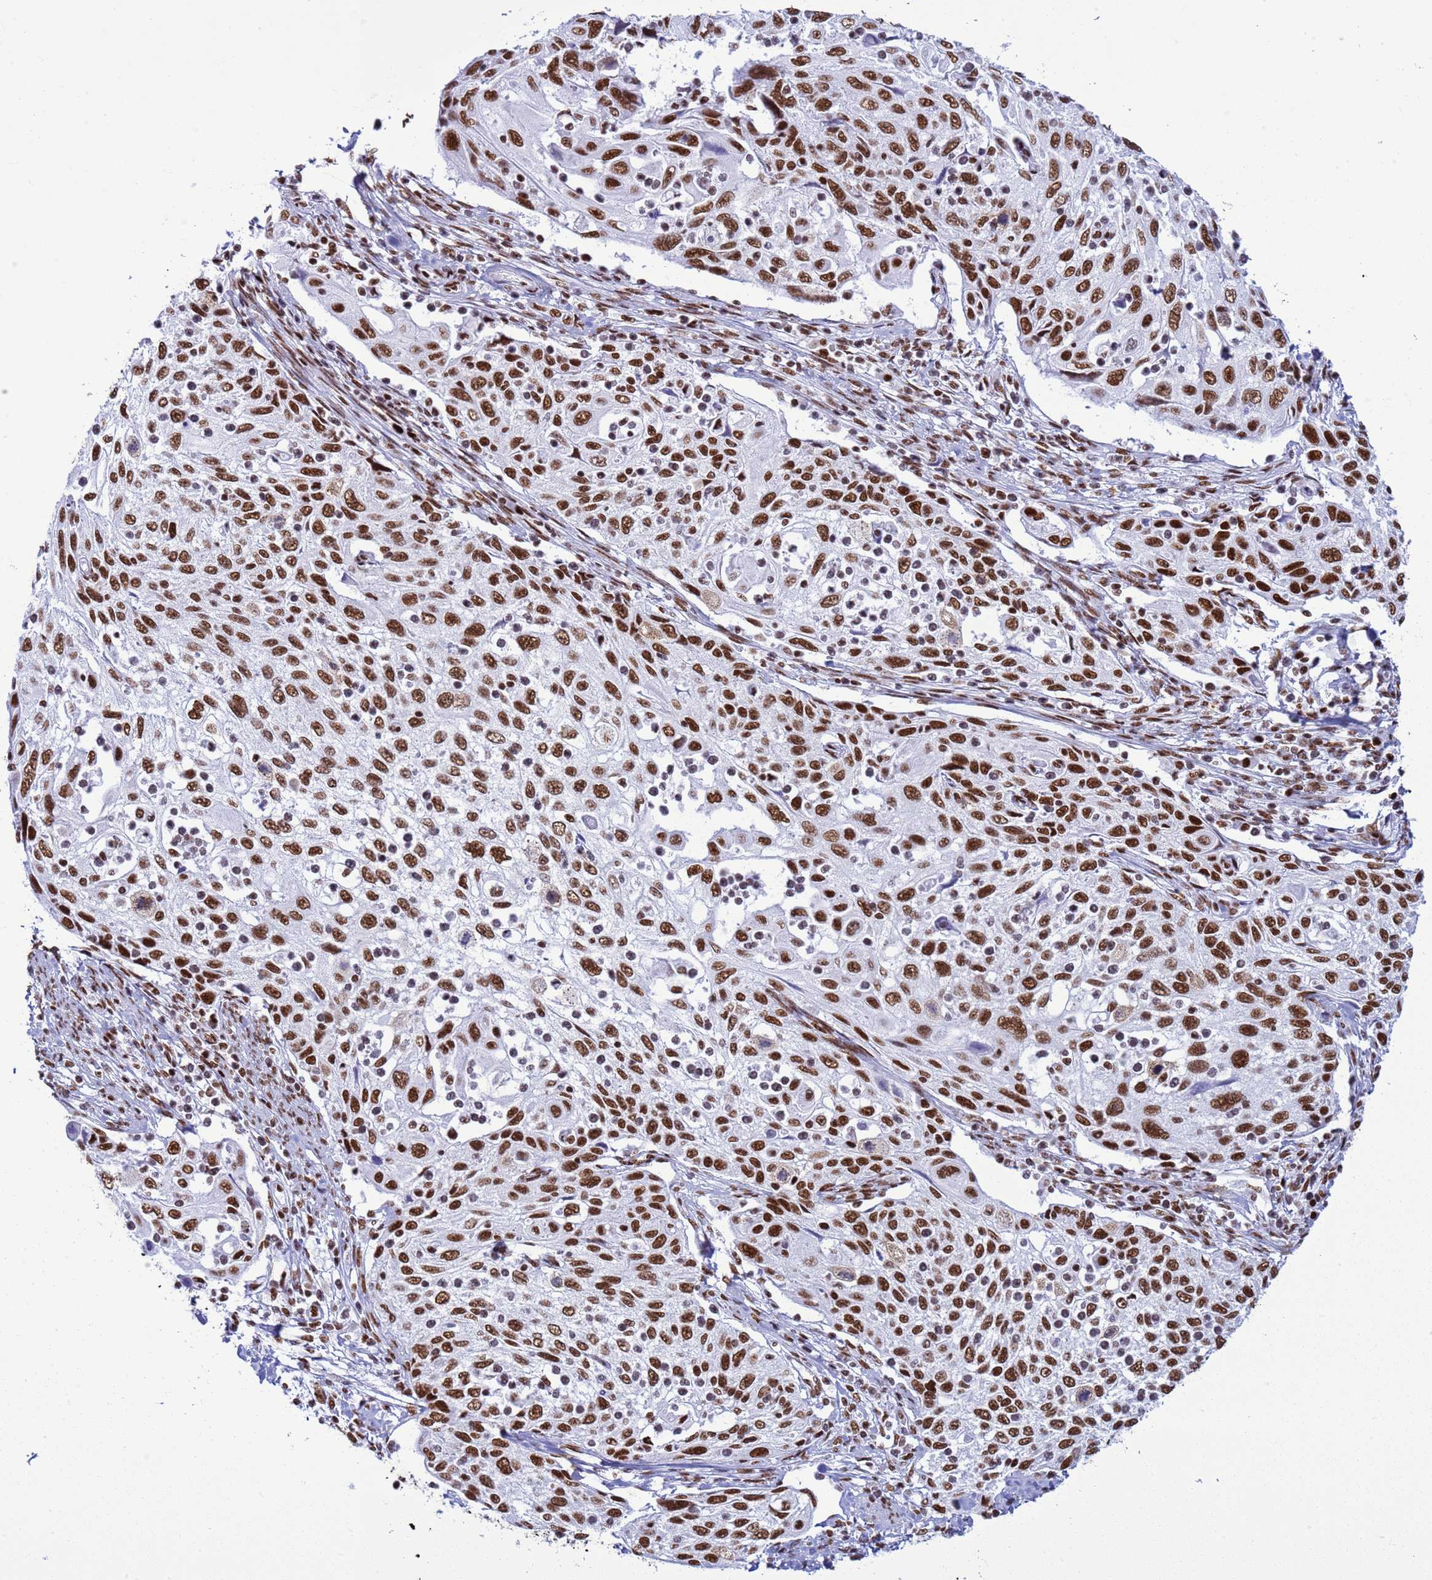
{"staining": {"intensity": "moderate", "quantity": ">75%", "location": "nuclear"}, "tissue": "cervical cancer", "cell_type": "Tumor cells", "image_type": "cancer", "snomed": [{"axis": "morphology", "description": "Squamous cell carcinoma, NOS"}, {"axis": "topography", "description": "Cervix"}], "caption": "Immunohistochemical staining of human cervical cancer demonstrates medium levels of moderate nuclear staining in about >75% of tumor cells.", "gene": "RALY", "patient": {"sex": "female", "age": 70}}